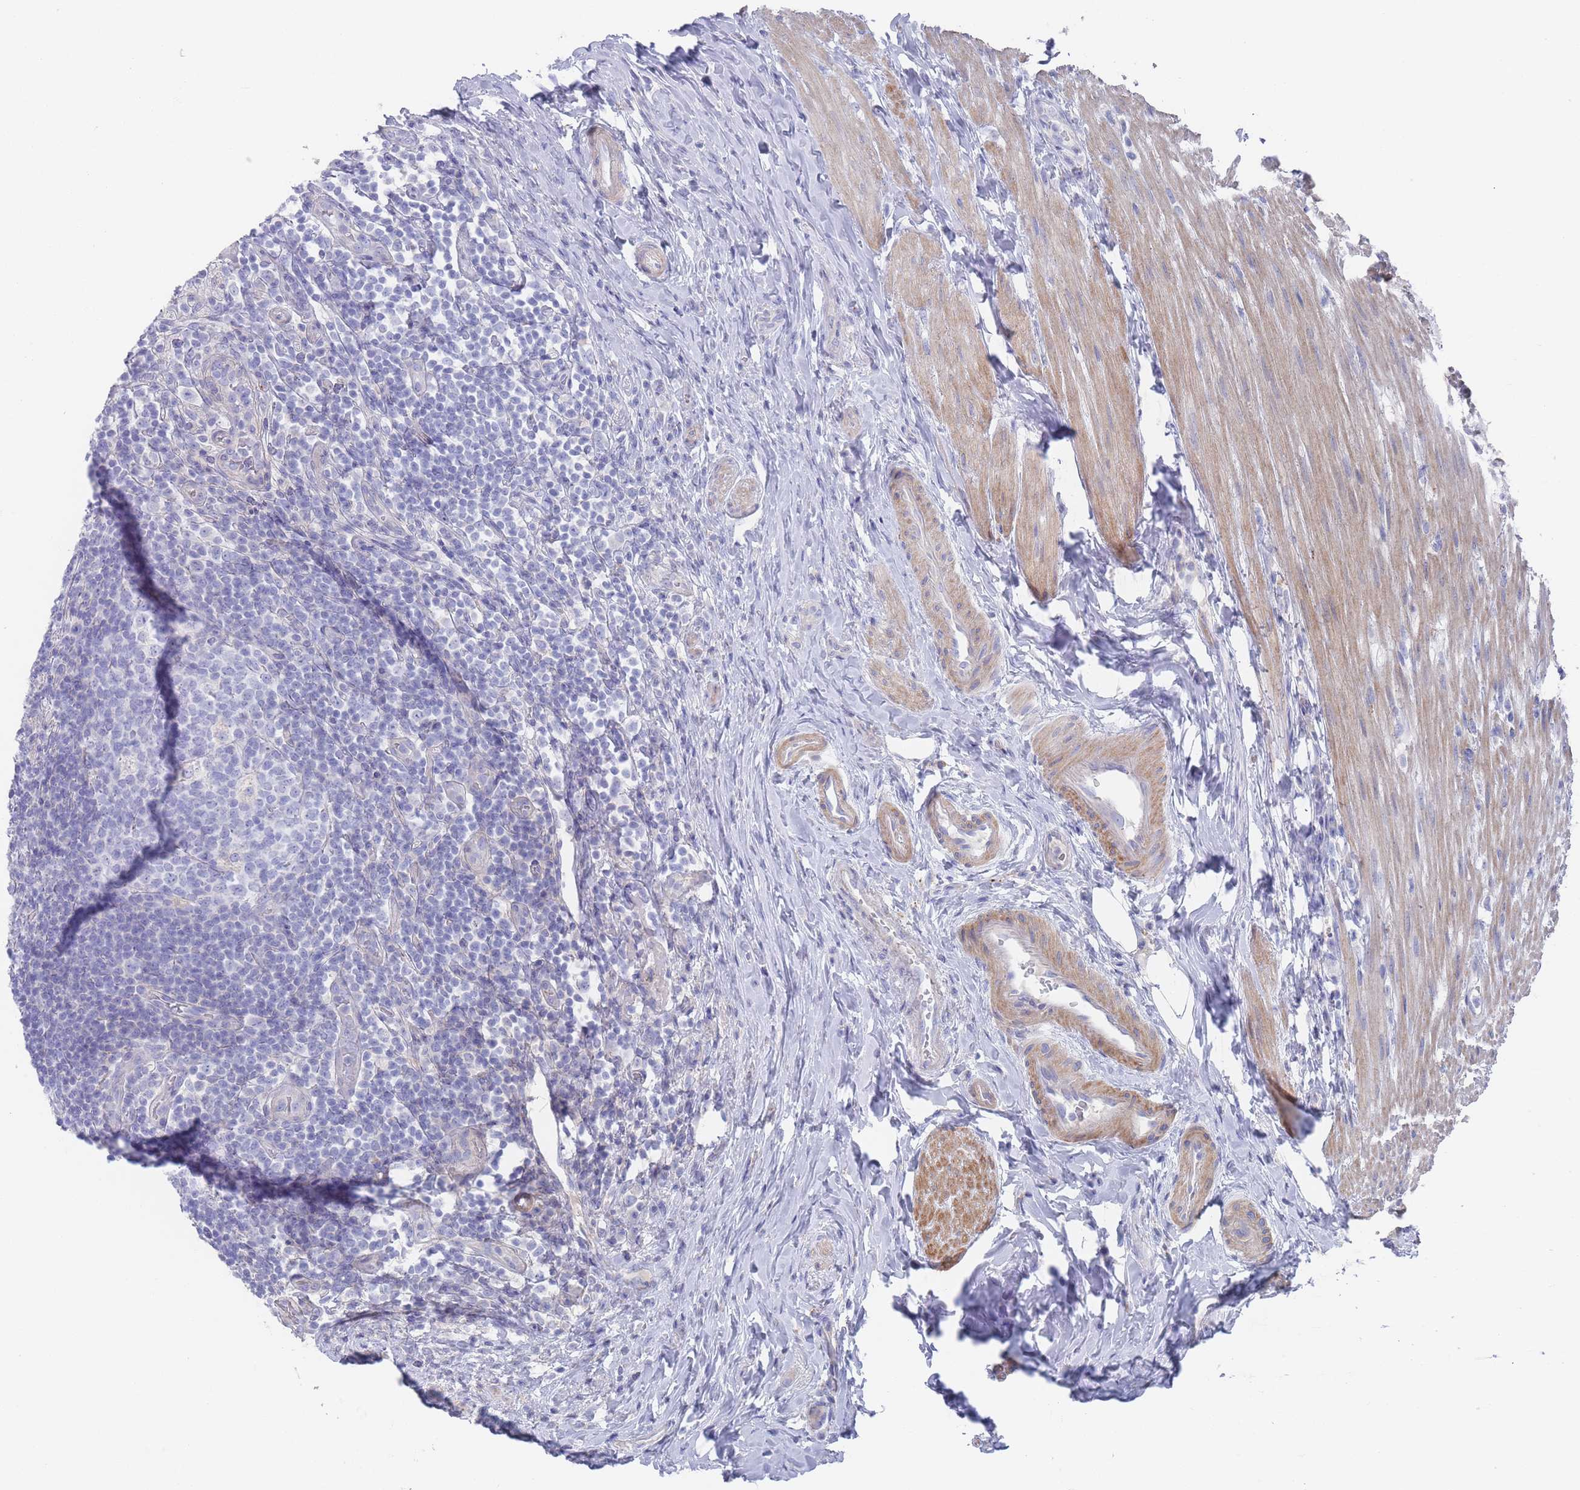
{"staining": {"intensity": "weak", "quantity": "<25%", "location": "cytoplasmic/membranous"}, "tissue": "appendix", "cell_type": "Glandular cells", "image_type": "normal", "snomed": [{"axis": "morphology", "description": "Normal tissue, NOS"}, {"axis": "topography", "description": "Appendix"}], "caption": "High power microscopy micrograph of an immunohistochemistry (IHC) micrograph of unremarkable appendix, revealing no significant positivity in glandular cells.", "gene": "SCCPDH", "patient": {"sex": "female", "age": 43}}